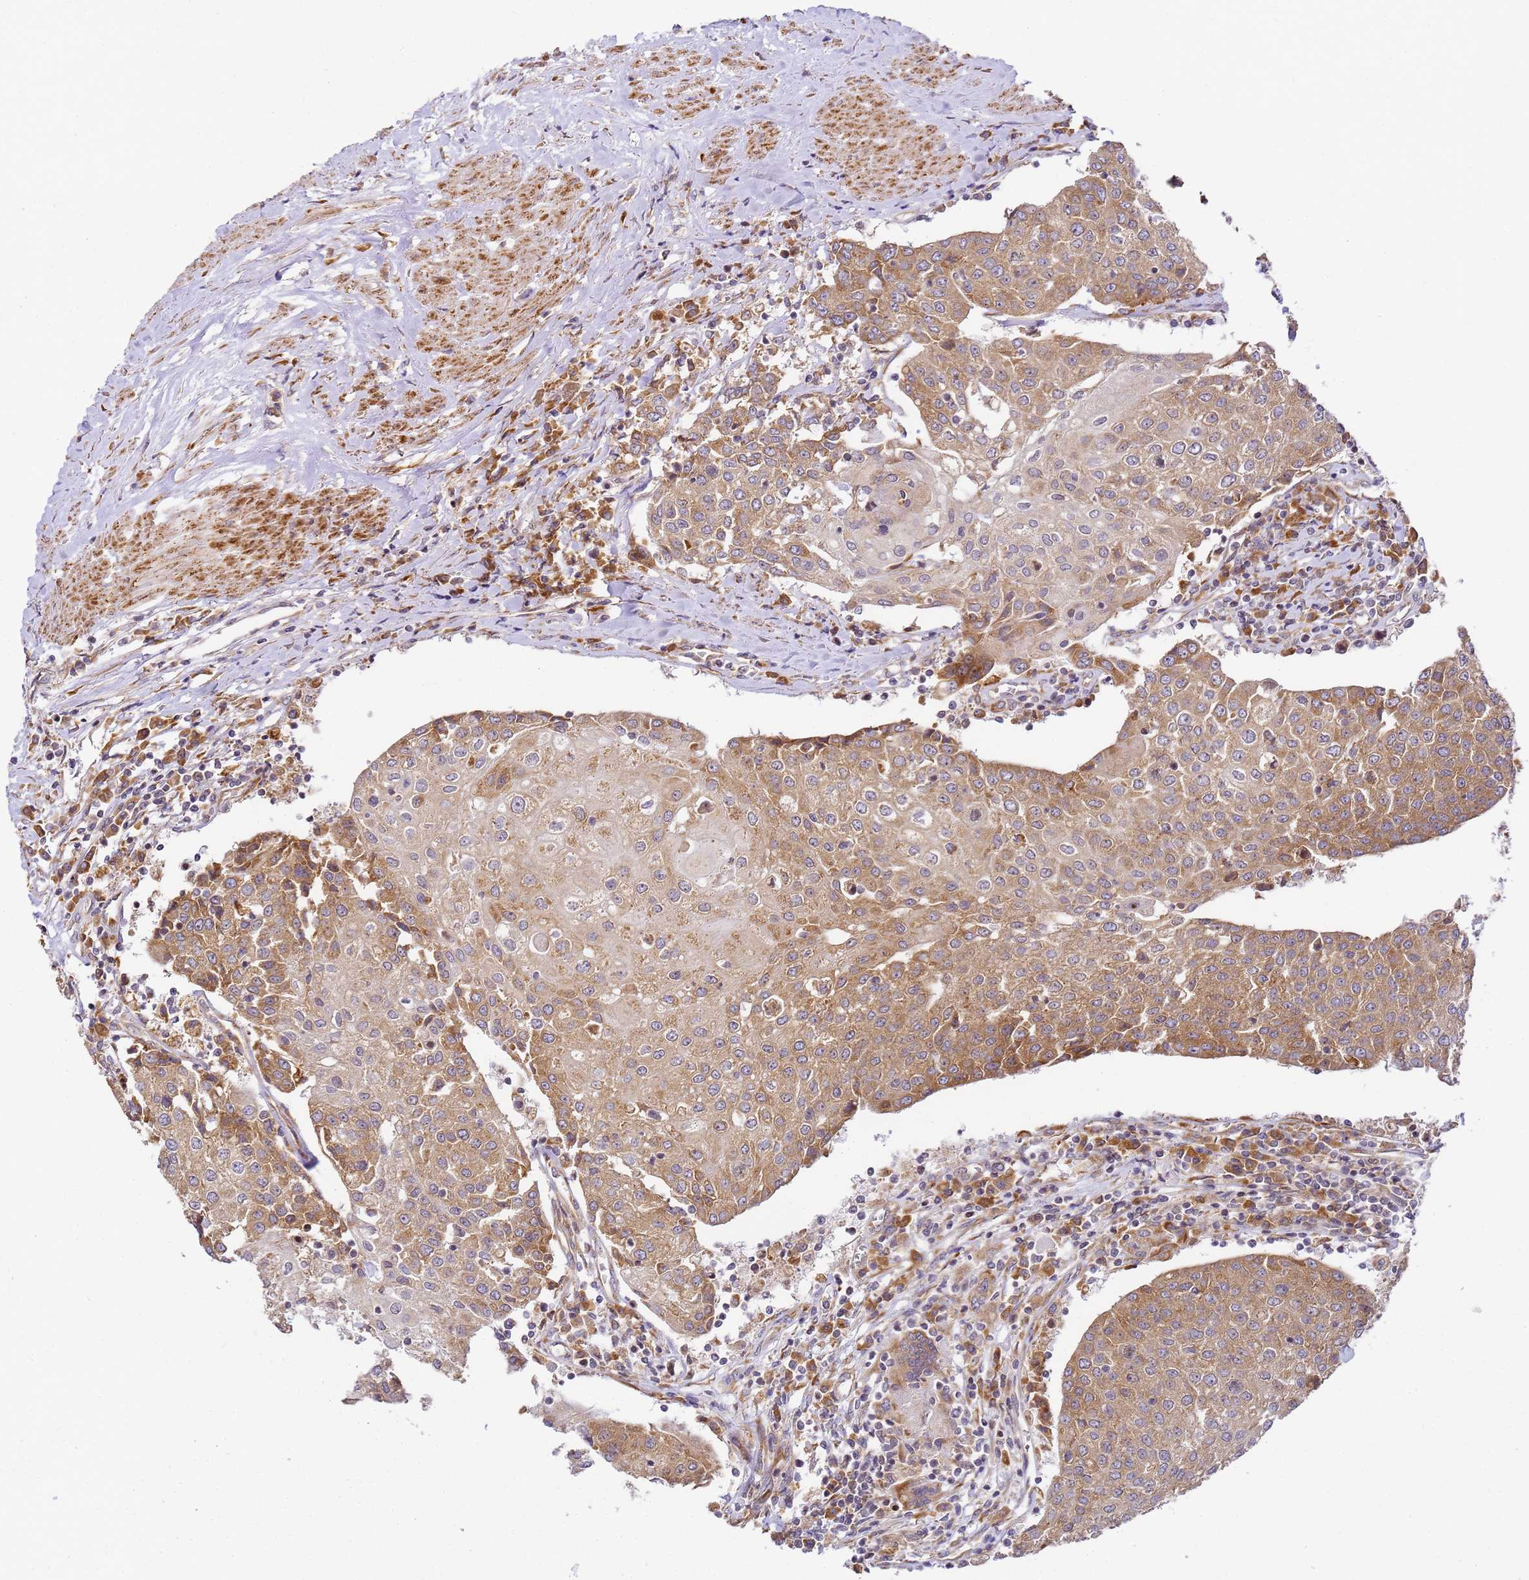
{"staining": {"intensity": "moderate", "quantity": ">75%", "location": "cytoplasmic/membranous"}, "tissue": "urothelial cancer", "cell_type": "Tumor cells", "image_type": "cancer", "snomed": [{"axis": "morphology", "description": "Urothelial carcinoma, High grade"}, {"axis": "topography", "description": "Urinary bladder"}], "caption": "This image demonstrates urothelial carcinoma (high-grade) stained with immunohistochemistry (IHC) to label a protein in brown. The cytoplasmic/membranous of tumor cells show moderate positivity for the protein. Nuclei are counter-stained blue.", "gene": "RPL13A", "patient": {"sex": "female", "age": 85}}